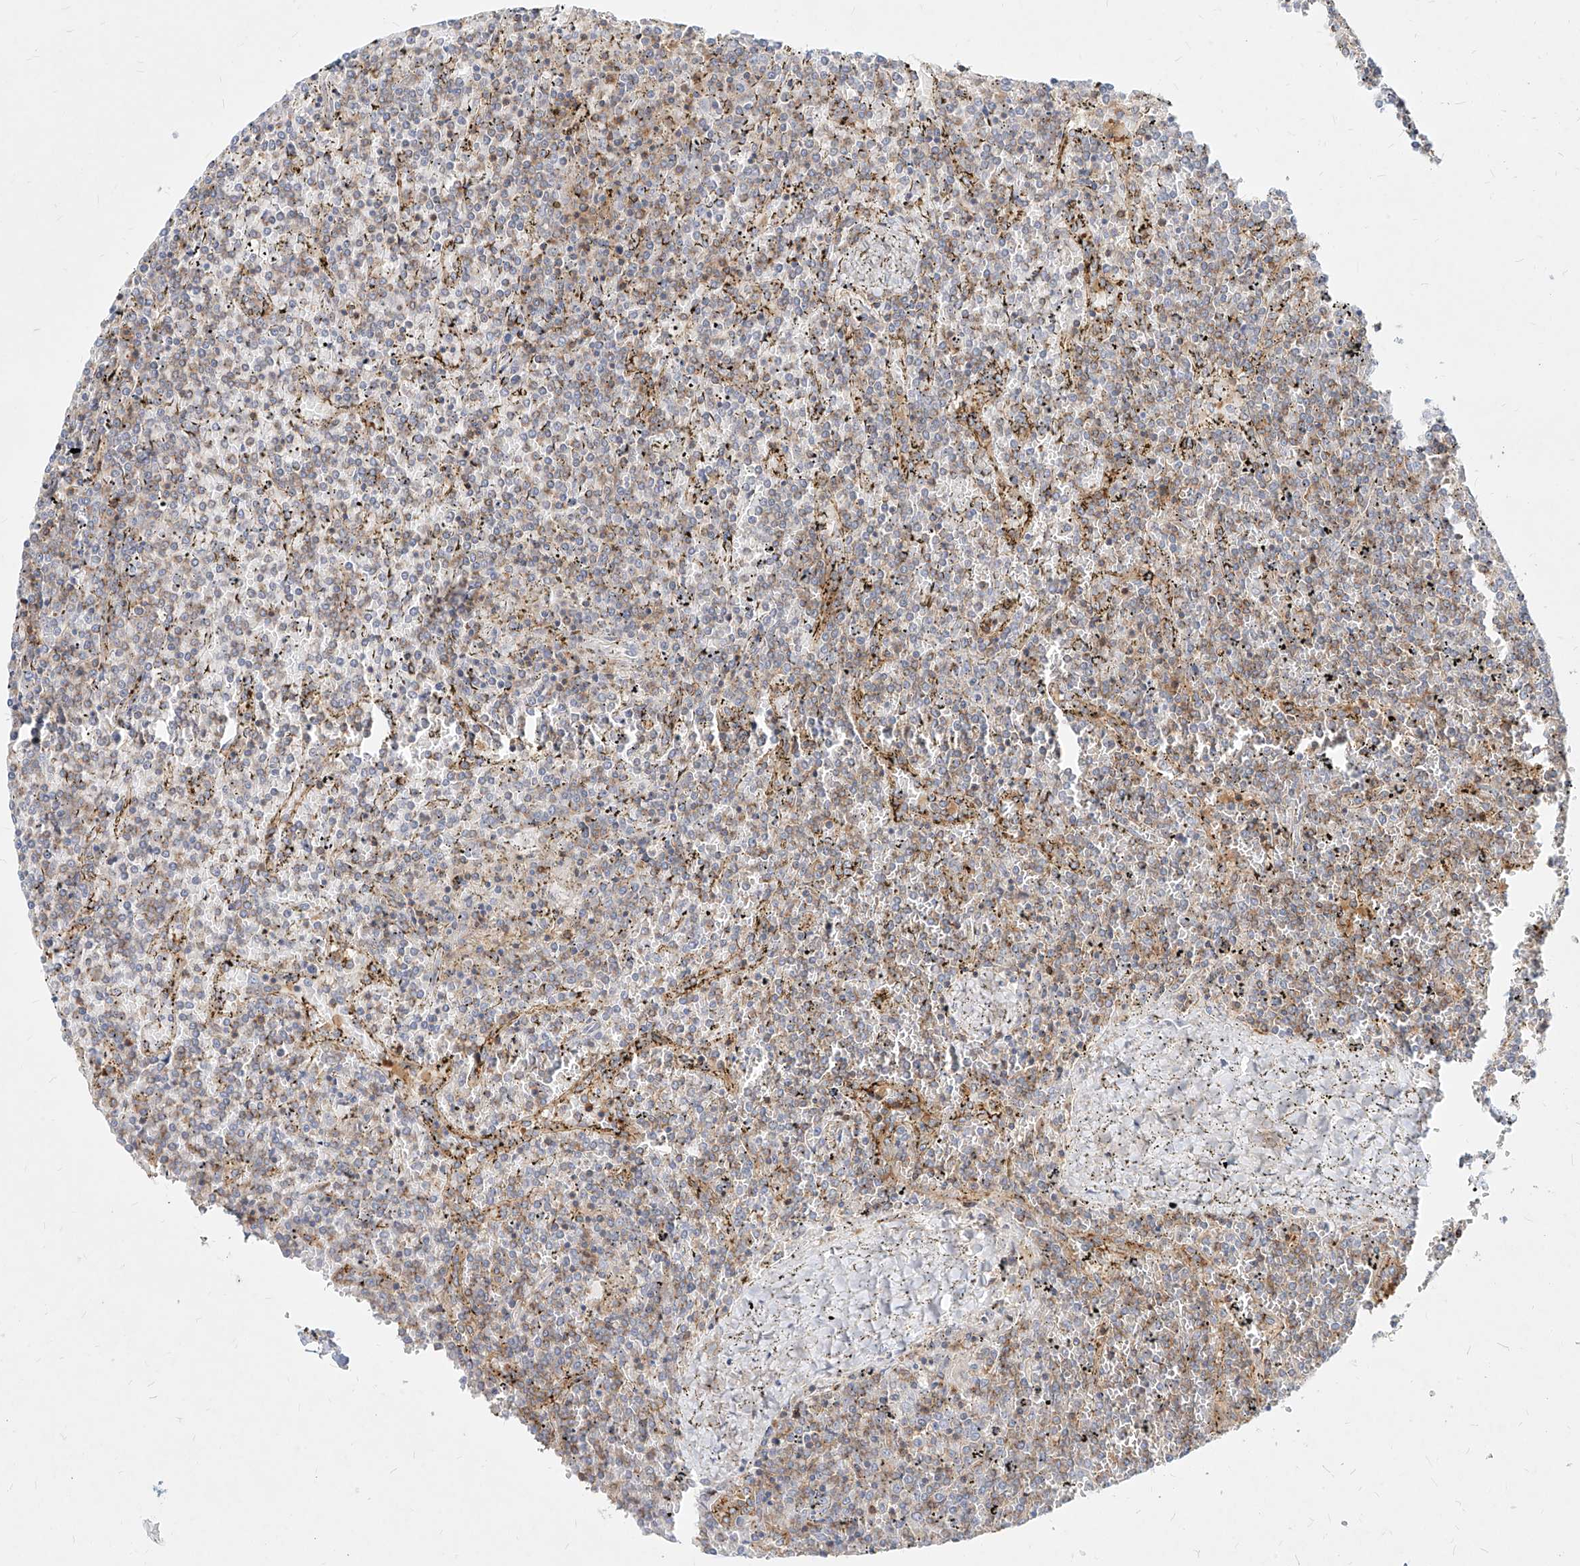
{"staining": {"intensity": "weak", "quantity": "<25%", "location": "cytoplasmic/membranous"}, "tissue": "lymphoma", "cell_type": "Tumor cells", "image_type": "cancer", "snomed": [{"axis": "morphology", "description": "Malignant lymphoma, non-Hodgkin's type, Low grade"}, {"axis": "topography", "description": "Spleen"}], "caption": "Immunohistochemistry (IHC) histopathology image of neoplastic tissue: low-grade malignant lymphoma, non-Hodgkin's type stained with DAB shows no significant protein staining in tumor cells.", "gene": "SLC2A12", "patient": {"sex": "female", "age": 19}}